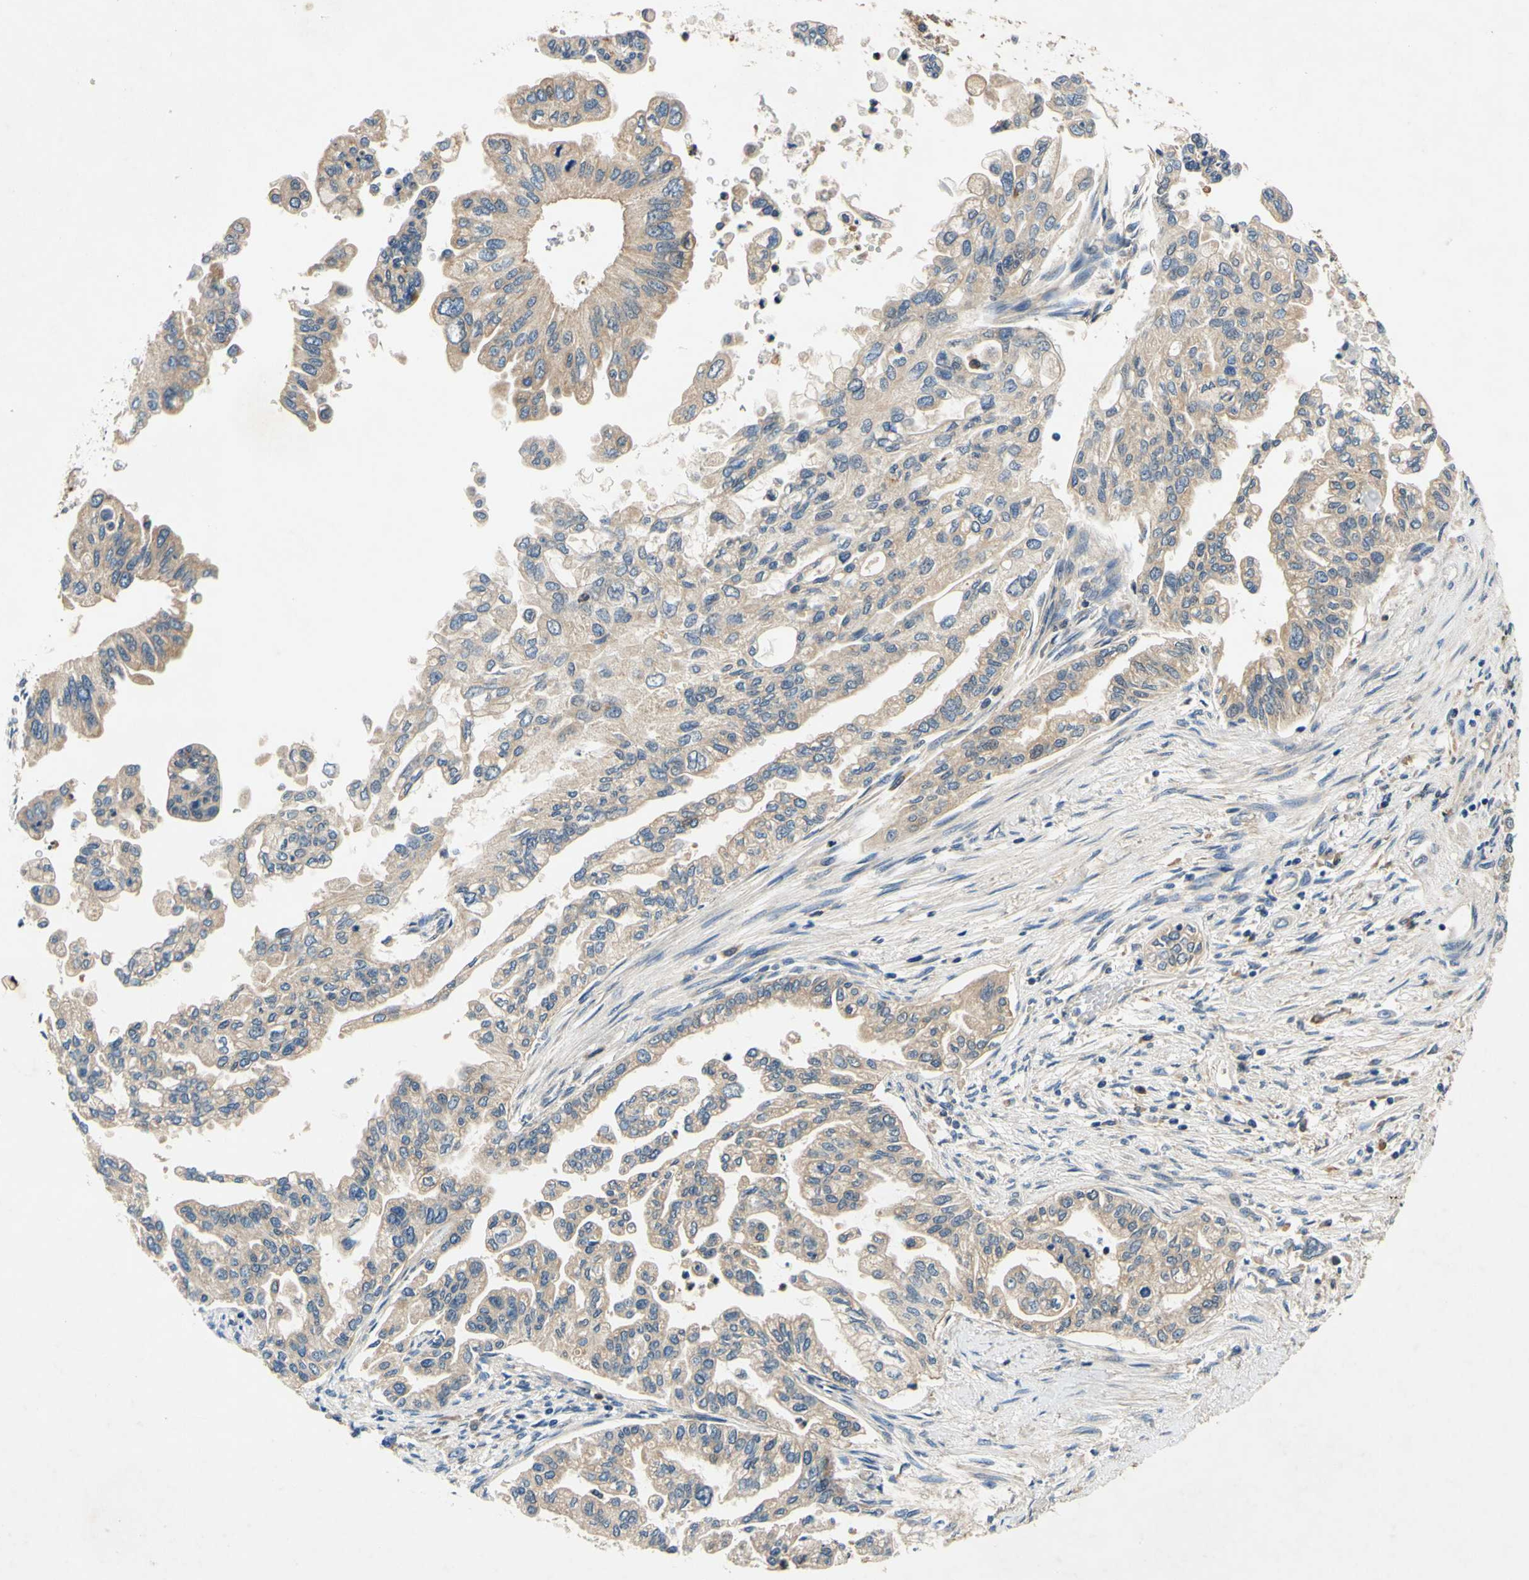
{"staining": {"intensity": "weak", "quantity": "25%-75%", "location": "cytoplasmic/membranous"}, "tissue": "pancreatic cancer", "cell_type": "Tumor cells", "image_type": "cancer", "snomed": [{"axis": "morphology", "description": "Normal tissue, NOS"}, {"axis": "topography", "description": "Pancreas"}], "caption": "Tumor cells display low levels of weak cytoplasmic/membranous expression in about 25%-75% of cells in human pancreatic cancer.", "gene": "PLA2G4A", "patient": {"sex": "male", "age": 42}}